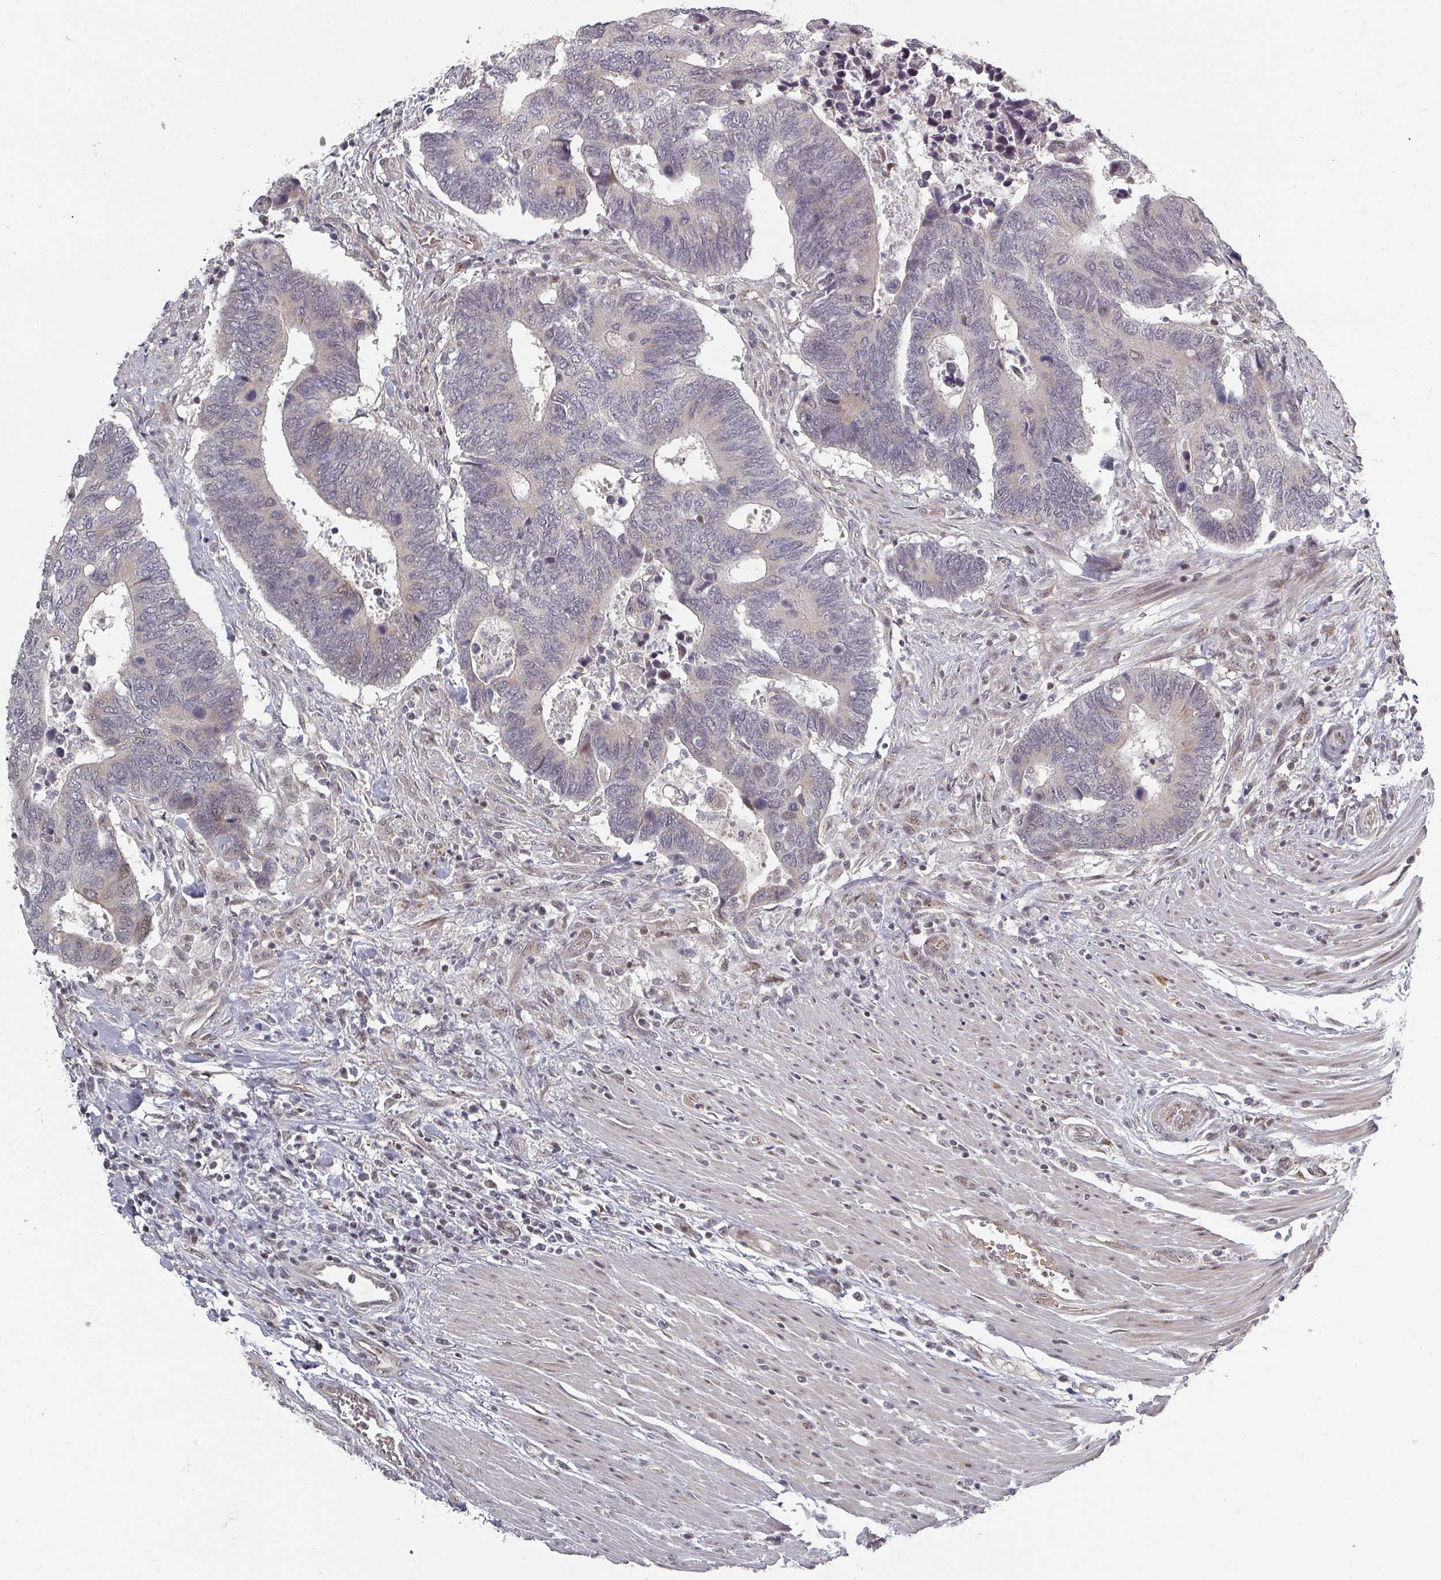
{"staining": {"intensity": "weak", "quantity": "<25%", "location": "cytoplasmic/membranous"}, "tissue": "colorectal cancer", "cell_type": "Tumor cells", "image_type": "cancer", "snomed": [{"axis": "morphology", "description": "Adenocarcinoma, NOS"}, {"axis": "topography", "description": "Colon"}], "caption": "The histopathology image exhibits no staining of tumor cells in adenocarcinoma (colorectal). The staining was performed using DAB (3,3'-diaminobenzidine) to visualize the protein expression in brown, while the nuclei were stained in blue with hematoxylin (Magnification: 20x).", "gene": "KIF1C", "patient": {"sex": "male", "age": 87}}